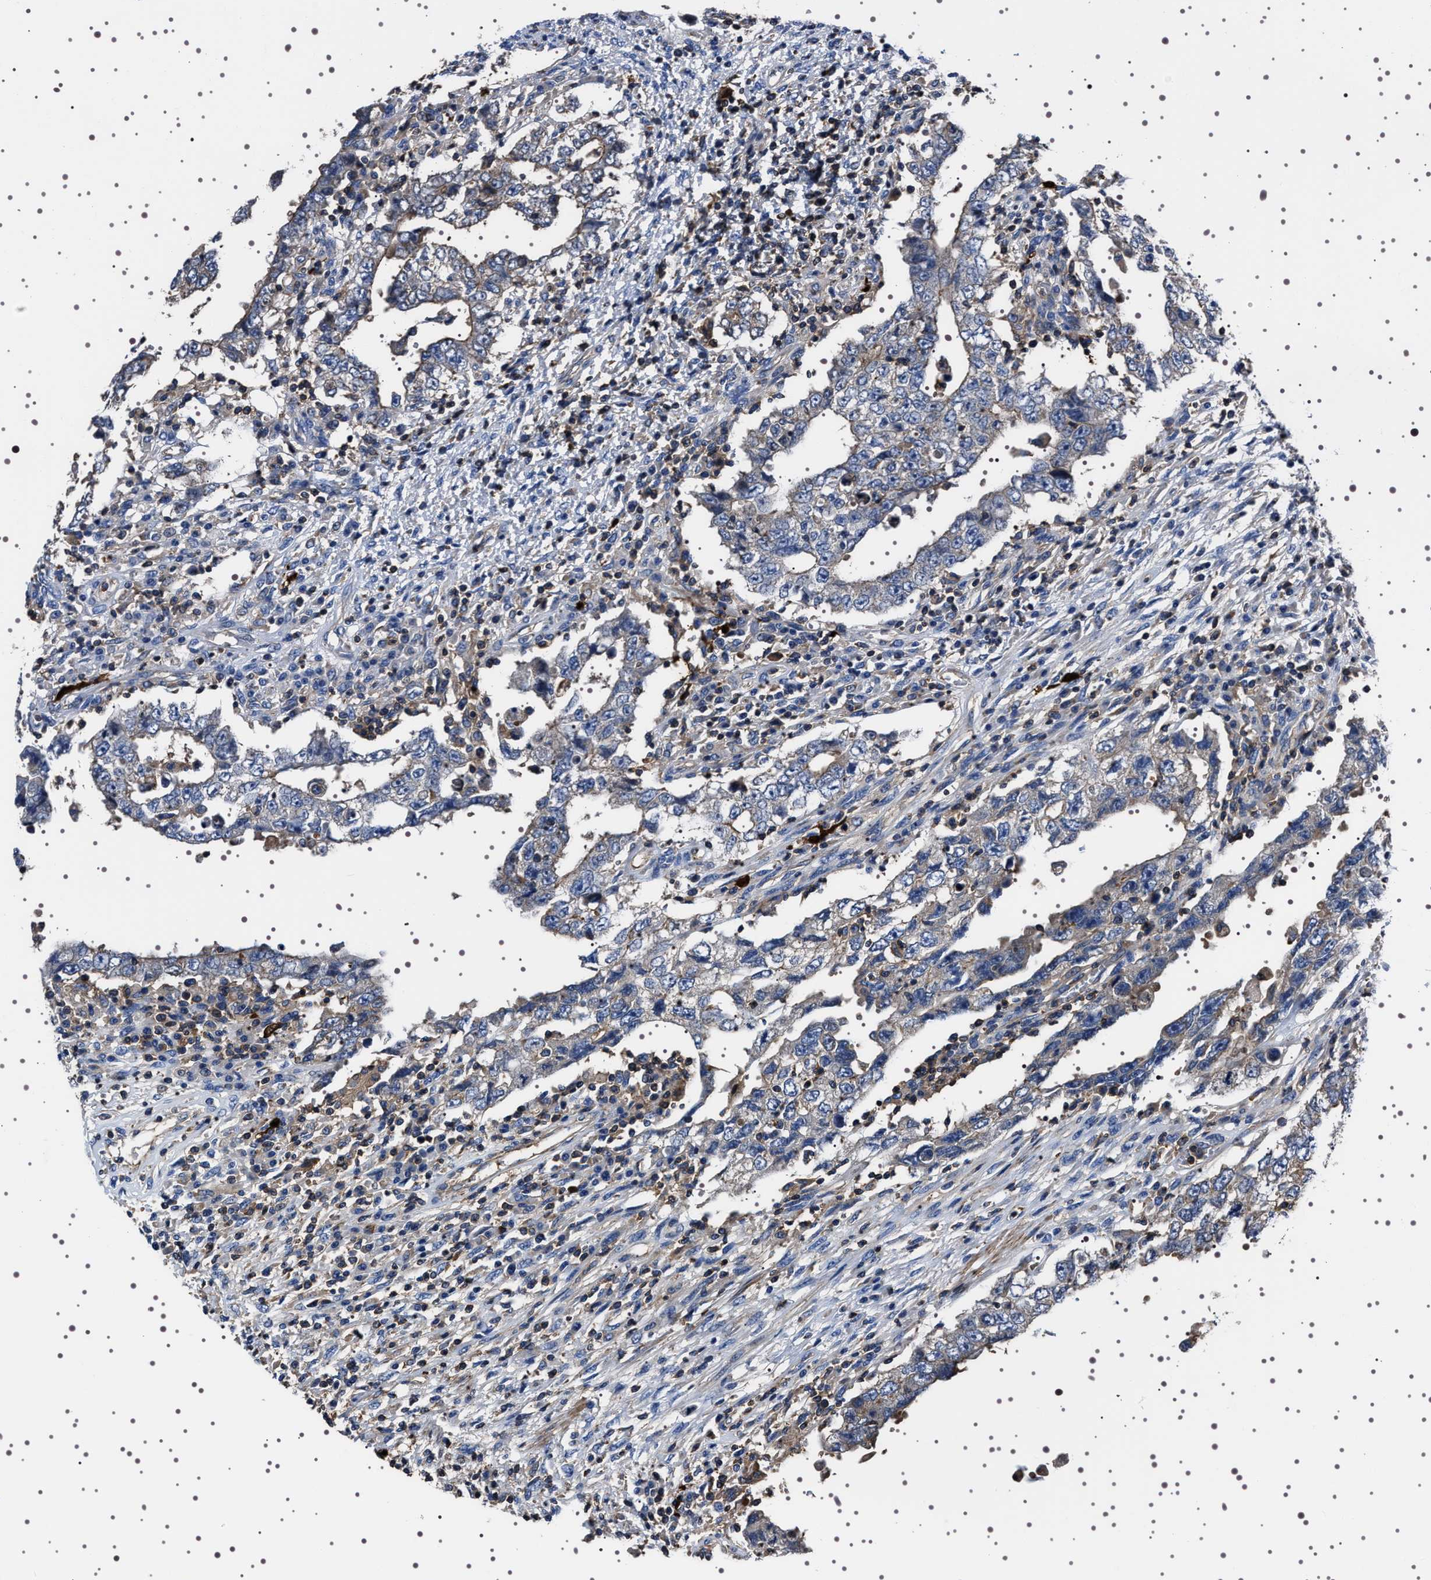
{"staining": {"intensity": "negative", "quantity": "none", "location": "none"}, "tissue": "testis cancer", "cell_type": "Tumor cells", "image_type": "cancer", "snomed": [{"axis": "morphology", "description": "Carcinoma, Embryonal, NOS"}, {"axis": "topography", "description": "Testis"}], "caption": "IHC of testis cancer exhibits no positivity in tumor cells.", "gene": "WDR1", "patient": {"sex": "male", "age": 26}}